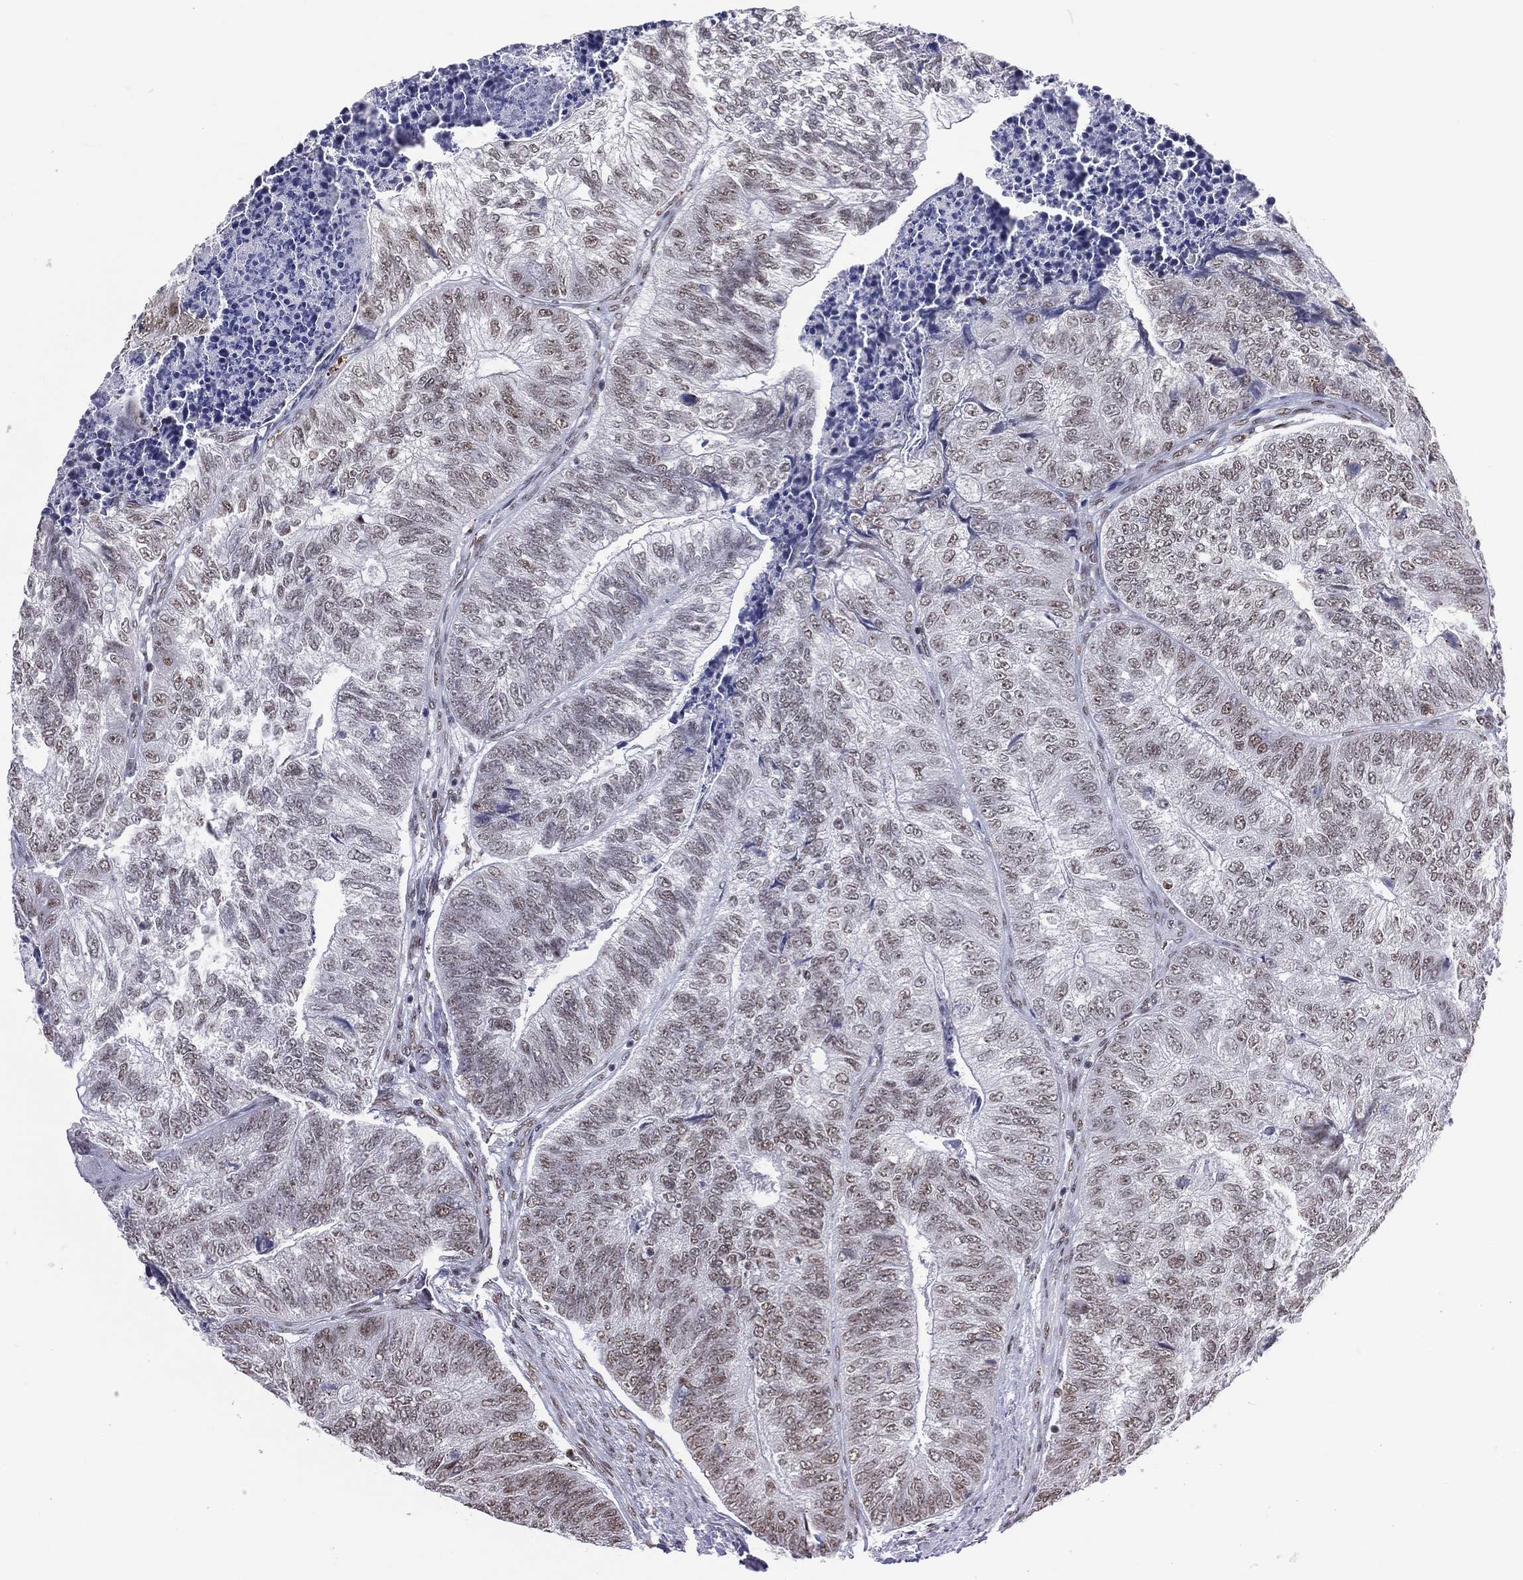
{"staining": {"intensity": "negative", "quantity": "none", "location": "none"}, "tissue": "colorectal cancer", "cell_type": "Tumor cells", "image_type": "cancer", "snomed": [{"axis": "morphology", "description": "Adenocarcinoma, NOS"}, {"axis": "topography", "description": "Colon"}], "caption": "Immunohistochemistry photomicrograph of human adenocarcinoma (colorectal) stained for a protein (brown), which reveals no positivity in tumor cells.", "gene": "ZNF7", "patient": {"sex": "female", "age": 67}}